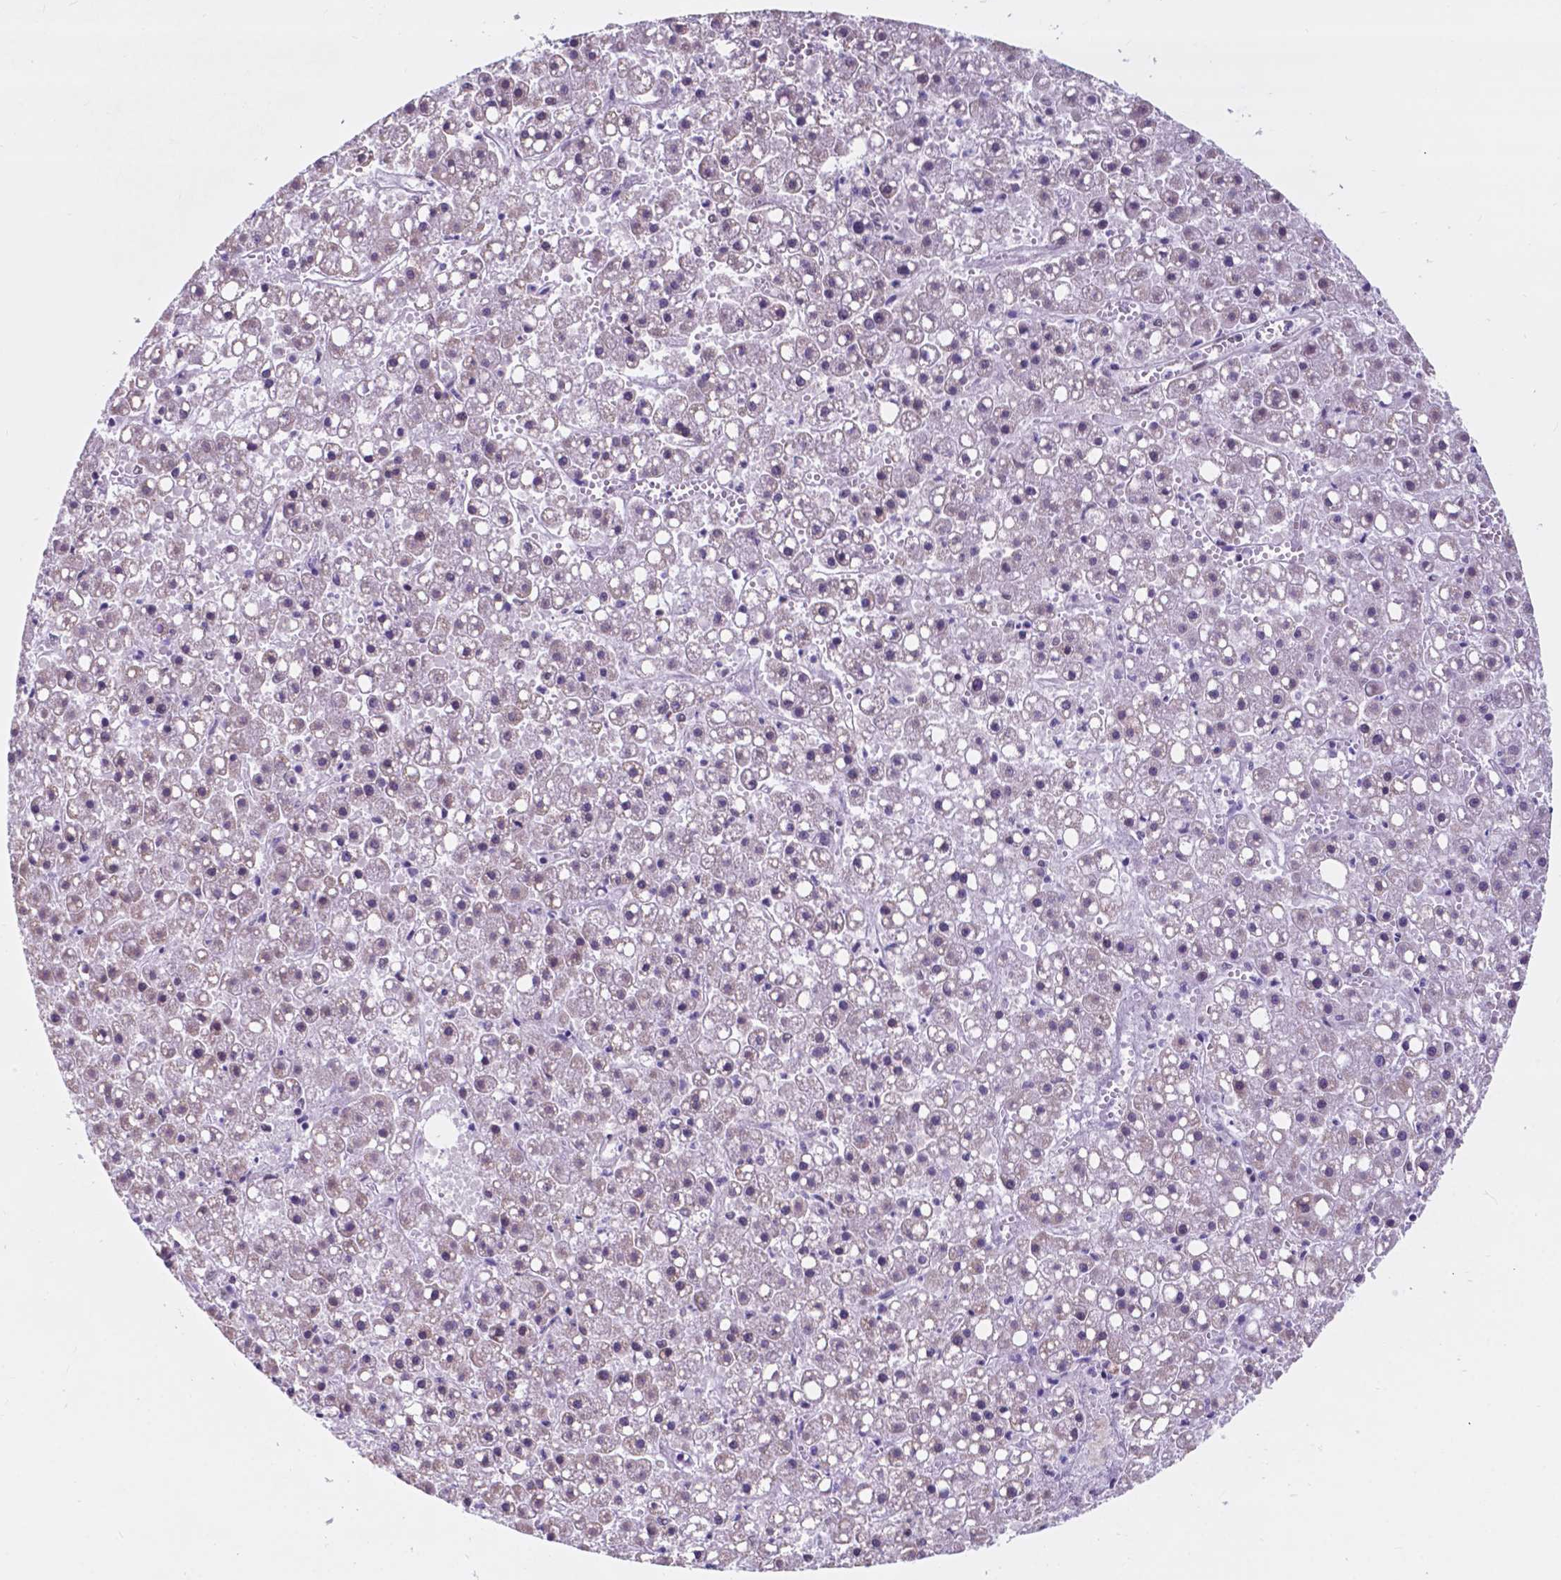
{"staining": {"intensity": "negative", "quantity": "none", "location": "none"}, "tissue": "liver cancer", "cell_type": "Tumor cells", "image_type": "cancer", "snomed": [{"axis": "morphology", "description": "Carcinoma, Hepatocellular, NOS"}, {"axis": "topography", "description": "Liver"}], "caption": "There is no significant expression in tumor cells of liver hepatocellular carcinoma. (DAB (3,3'-diaminobenzidine) immunohistochemistry (IHC) visualized using brightfield microscopy, high magnification).", "gene": "BCAS2", "patient": {"sex": "male", "age": 67}}